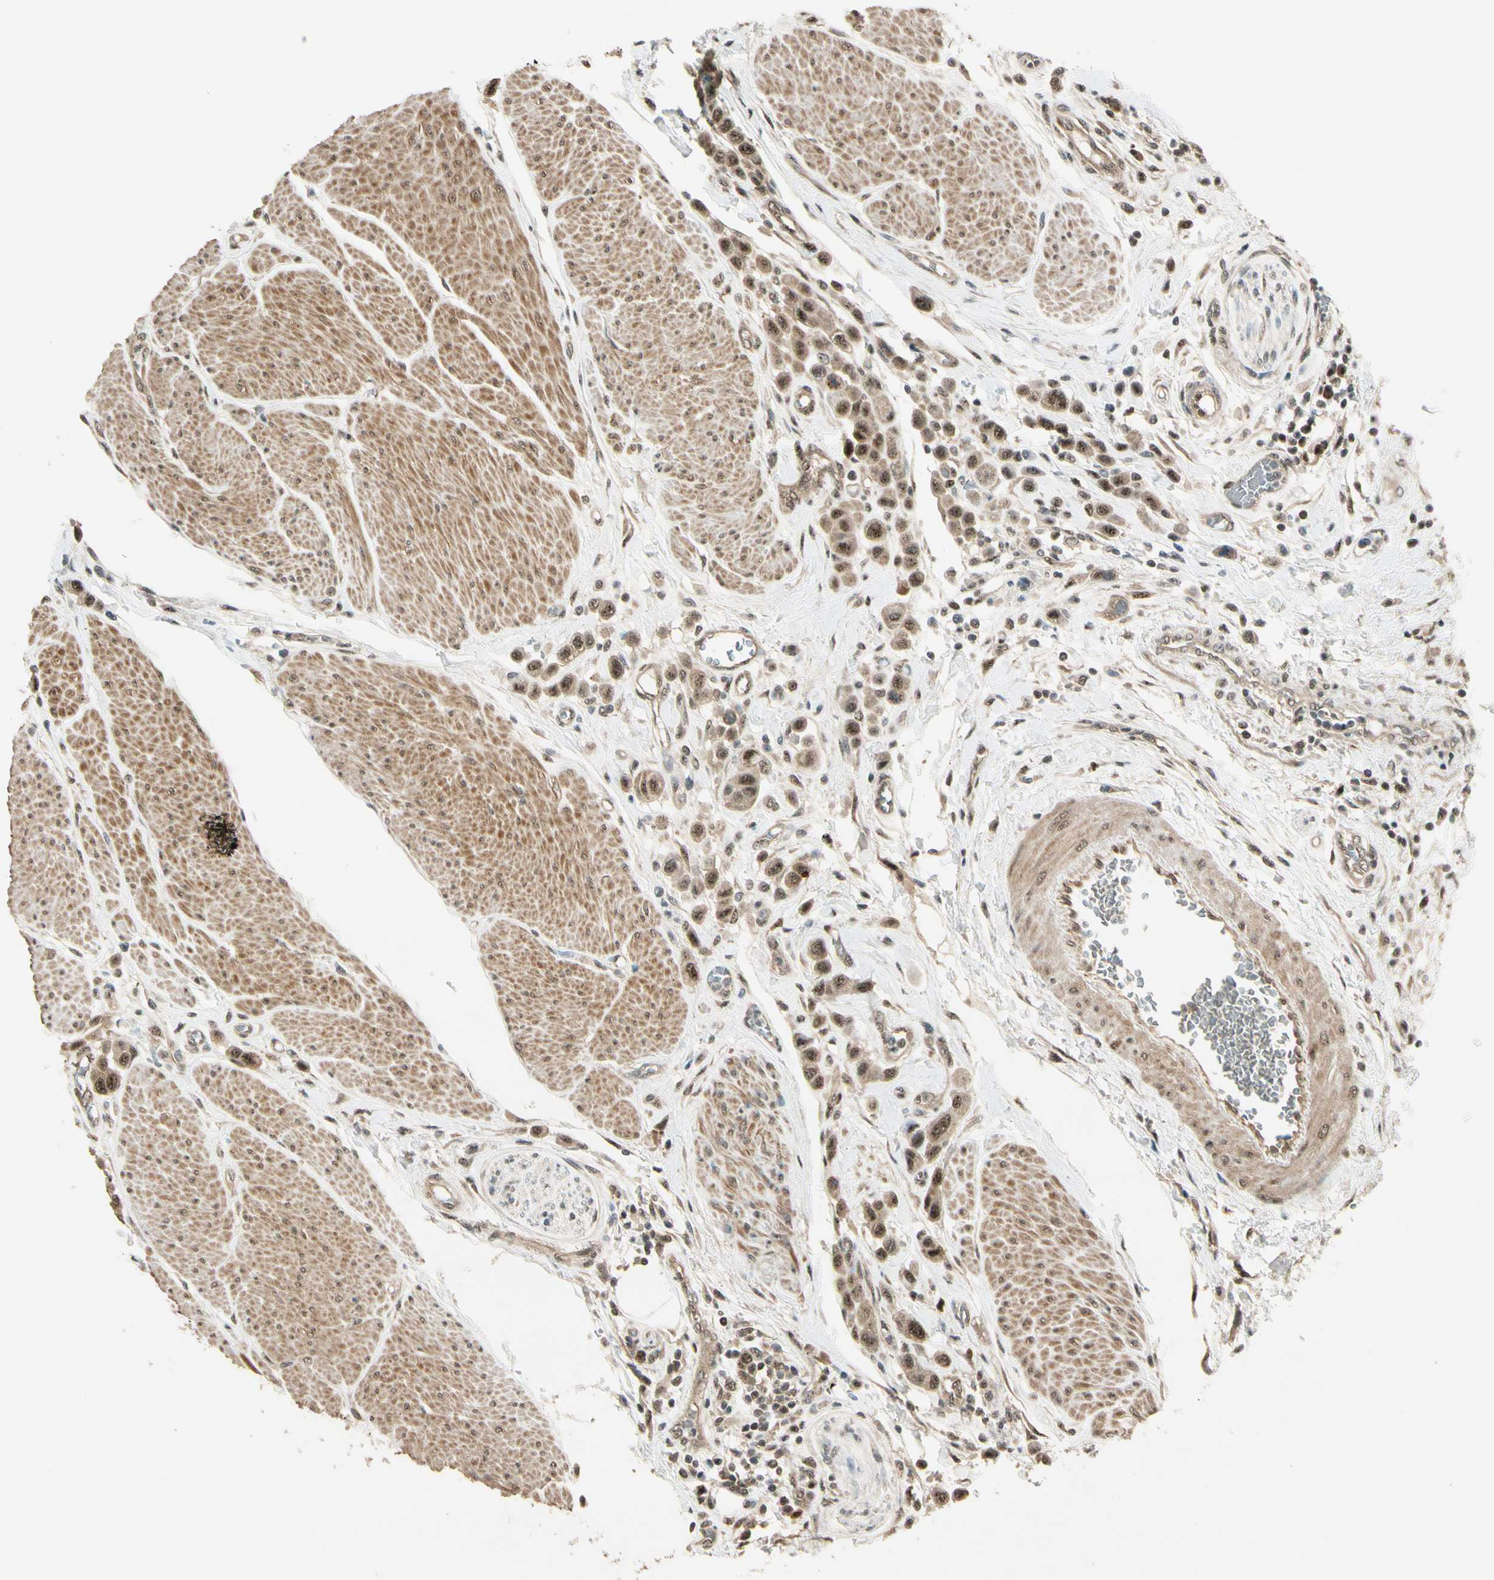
{"staining": {"intensity": "moderate", "quantity": ">75%", "location": "cytoplasmic/membranous,nuclear"}, "tissue": "urothelial cancer", "cell_type": "Tumor cells", "image_type": "cancer", "snomed": [{"axis": "morphology", "description": "Urothelial carcinoma, High grade"}, {"axis": "topography", "description": "Urinary bladder"}], "caption": "Moderate cytoplasmic/membranous and nuclear protein expression is appreciated in approximately >75% of tumor cells in urothelial cancer.", "gene": "MCPH1", "patient": {"sex": "male", "age": 50}}